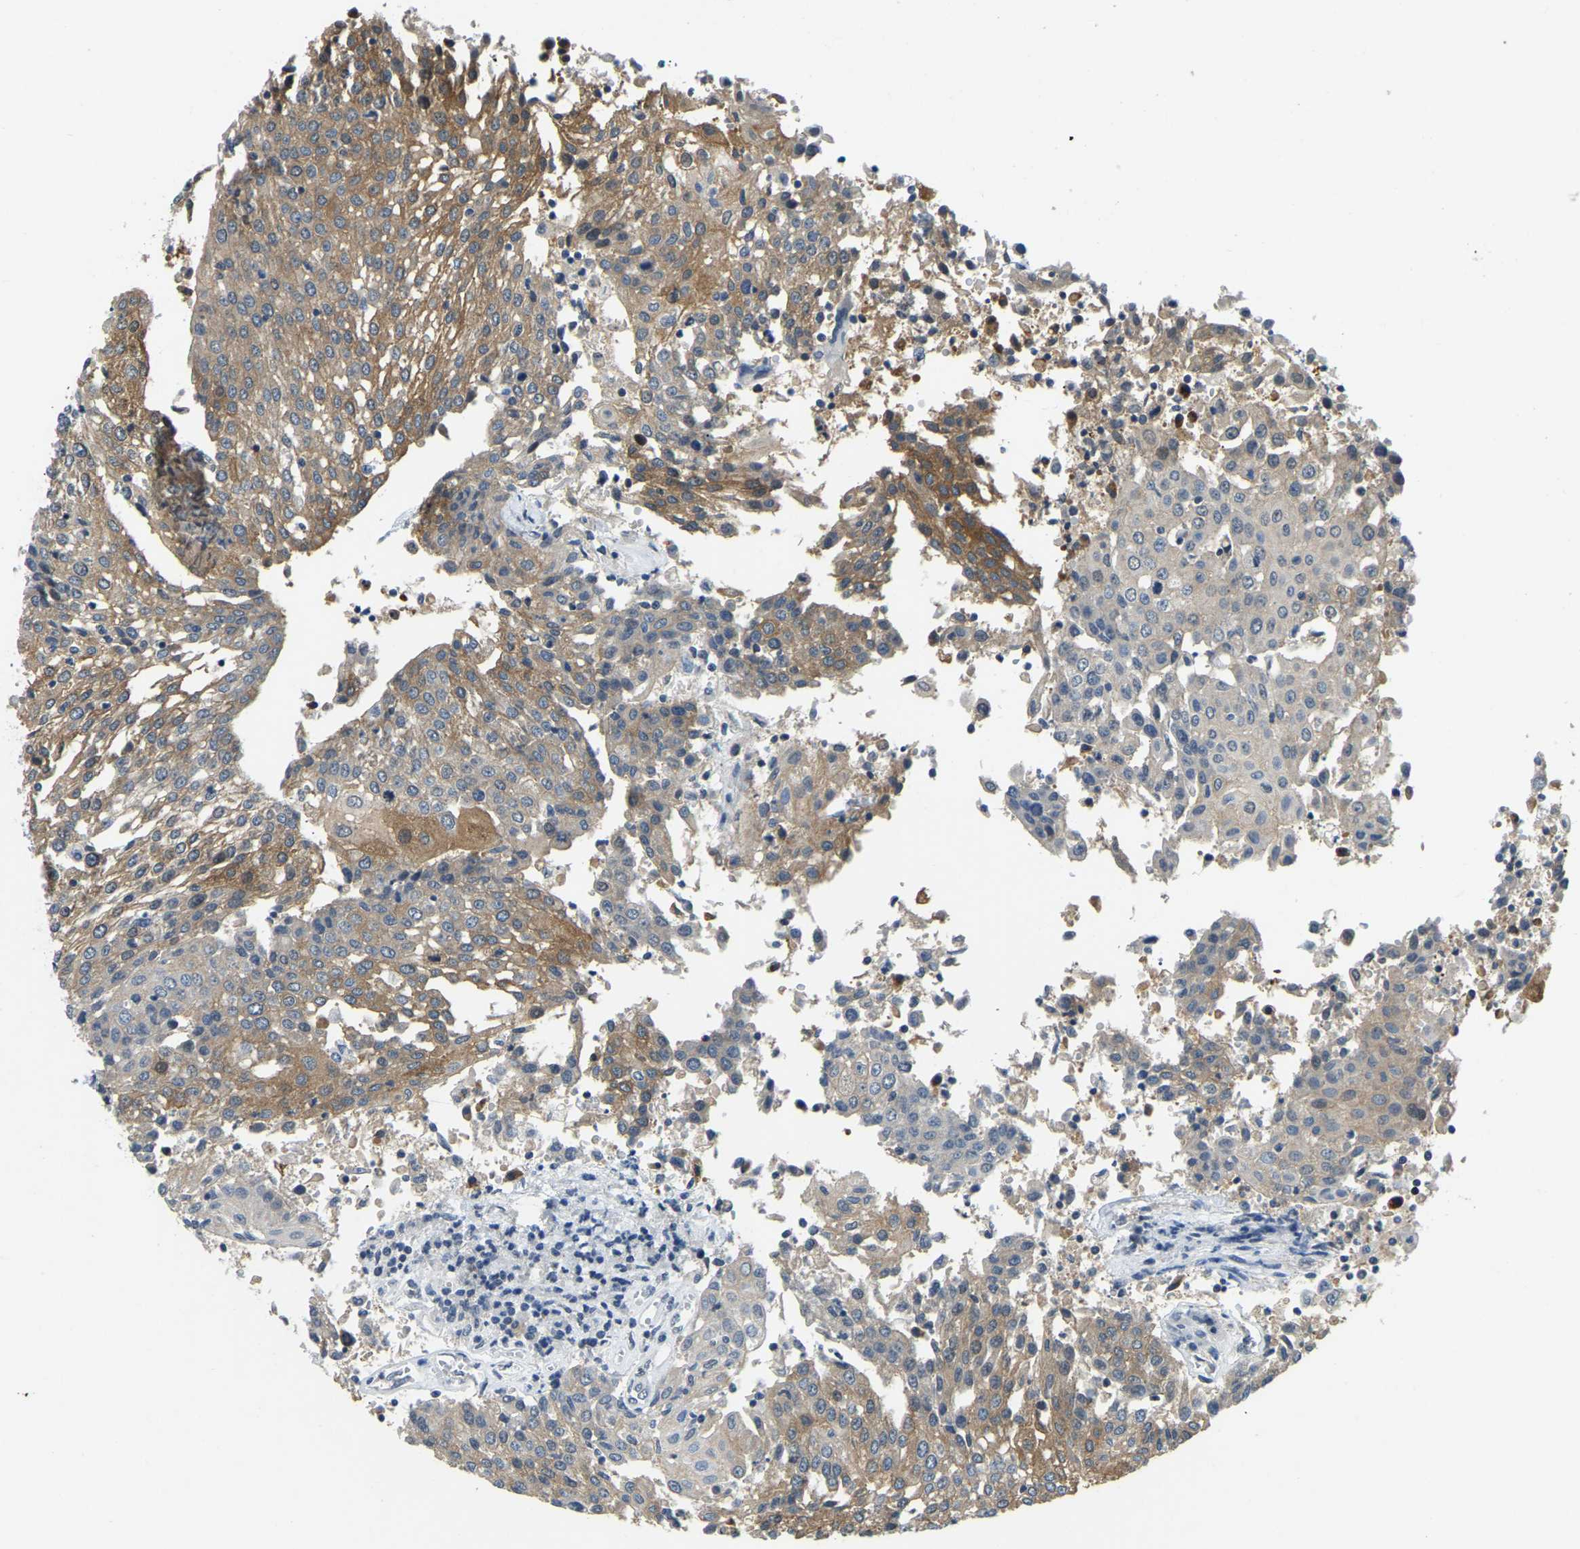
{"staining": {"intensity": "moderate", "quantity": "<25%", "location": "cytoplasmic/membranous"}, "tissue": "urothelial cancer", "cell_type": "Tumor cells", "image_type": "cancer", "snomed": [{"axis": "morphology", "description": "Urothelial carcinoma, High grade"}, {"axis": "topography", "description": "Urinary bladder"}], "caption": "High-magnification brightfield microscopy of urothelial cancer stained with DAB (3,3'-diaminobenzidine) (brown) and counterstained with hematoxylin (blue). tumor cells exhibit moderate cytoplasmic/membranous expression is identified in about<25% of cells. (Stains: DAB in brown, nuclei in blue, Microscopy: brightfield microscopy at high magnification).", "gene": "AHNAK", "patient": {"sex": "female", "age": 85}}